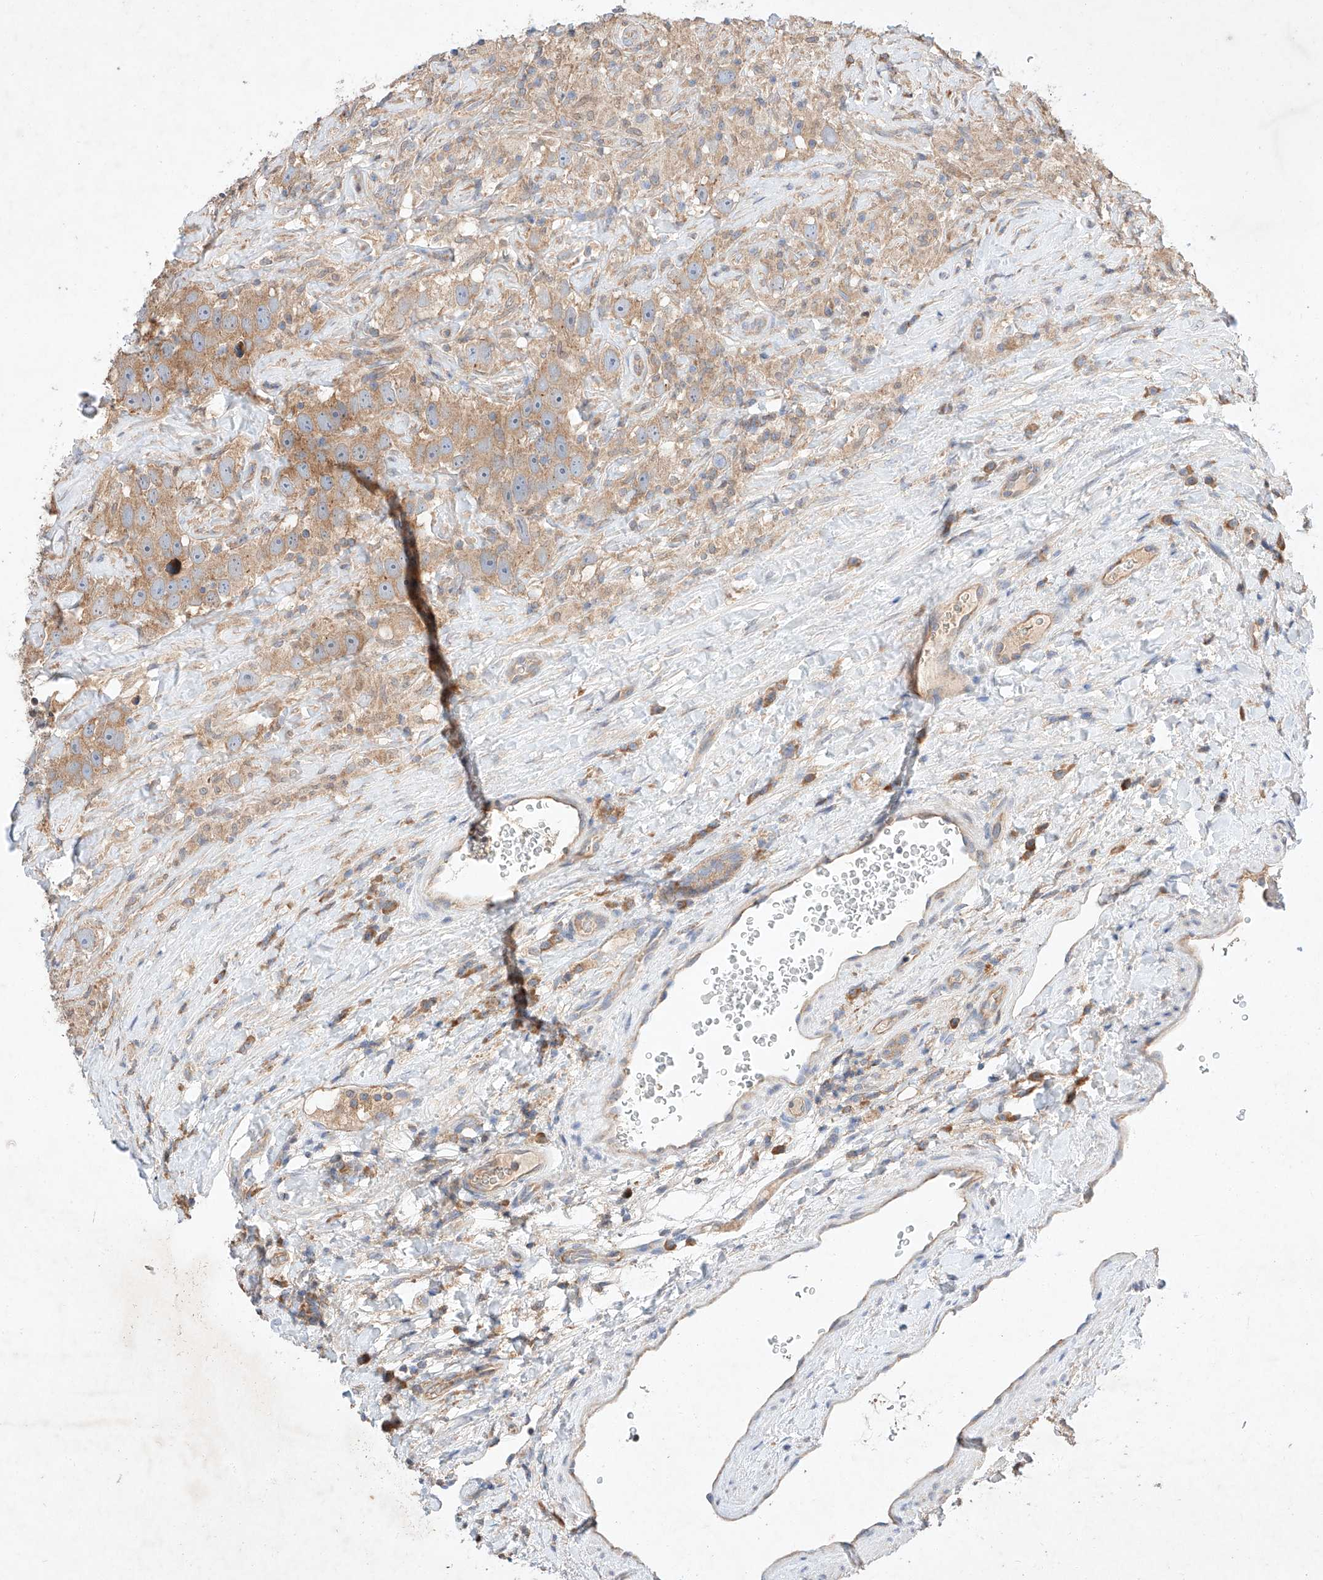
{"staining": {"intensity": "moderate", "quantity": ">75%", "location": "cytoplasmic/membranous"}, "tissue": "testis cancer", "cell_type": "Tumor cells", "image_type": "cancer", "snomed": [{"axis": "morphology", "description": "Seminoma, NOS"}, {"axis": "topography", "description": "Testis"}], "caption": "An IHC photomicrograph of tumor tissue is shown. Protein staining in brown labels moderate cytoplasmic/membranous positivity in seminoma (testis) within tumor cells.", "gene": "C6orf118", "patient": {"sex": "male", "age": 49}}